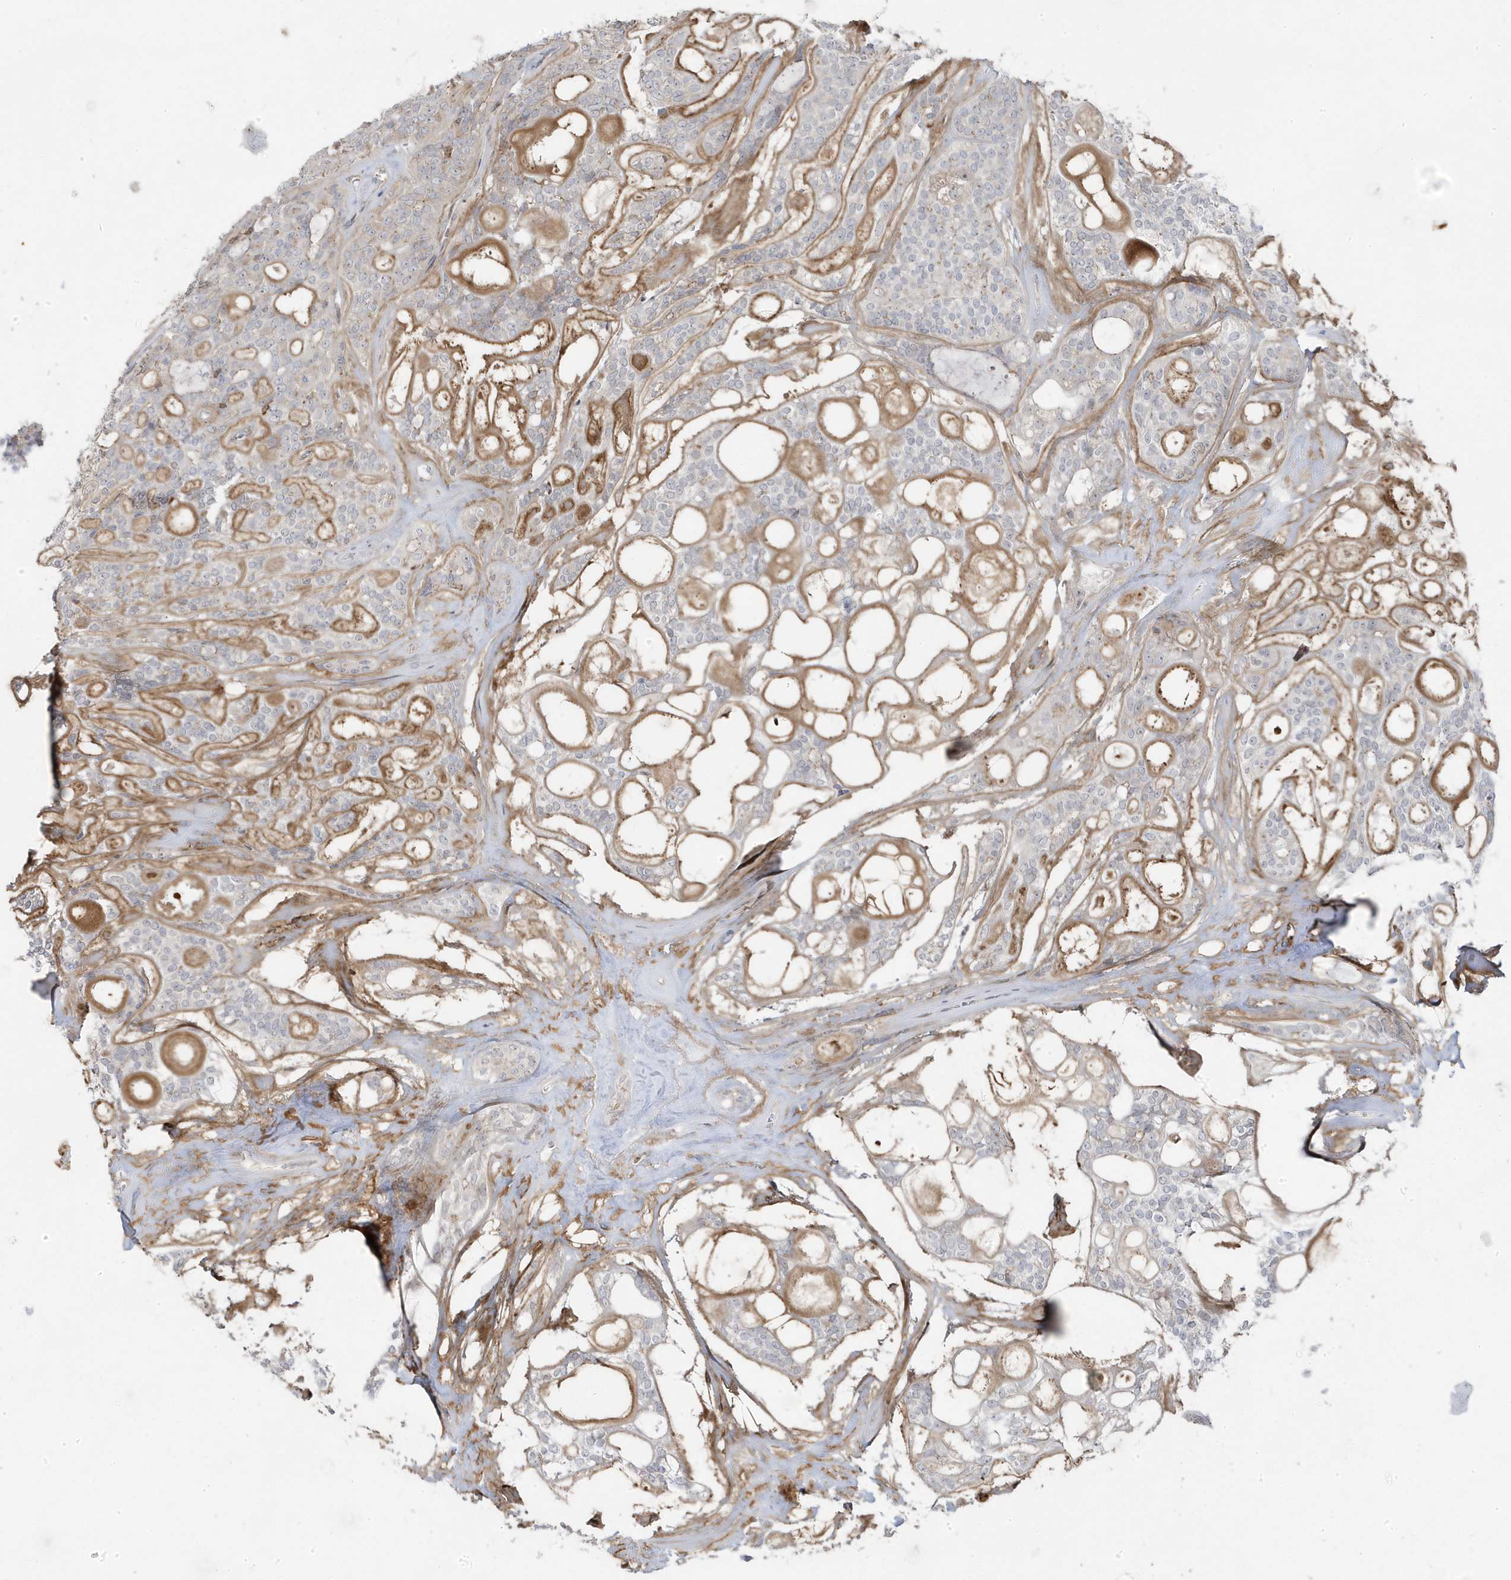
{"staining": {"intensity": "negative", "quantity": "none", "location": "none"}, "tissue": "head and neck cancer", "cell_type": "Tumor cells", "image_type": "cancer", "snomed": [{"axis": "morphology", "description": "Adenocarcinoma, NOS"}, {"axis": "topography", "description": "Head-Neck"}], "caption": "Tumor cells are negative for protein expression in human head and neck cancer (adenocarcinoma).", "gene": "ZNF654", "patient": {"sex": "male", "age": 66}}